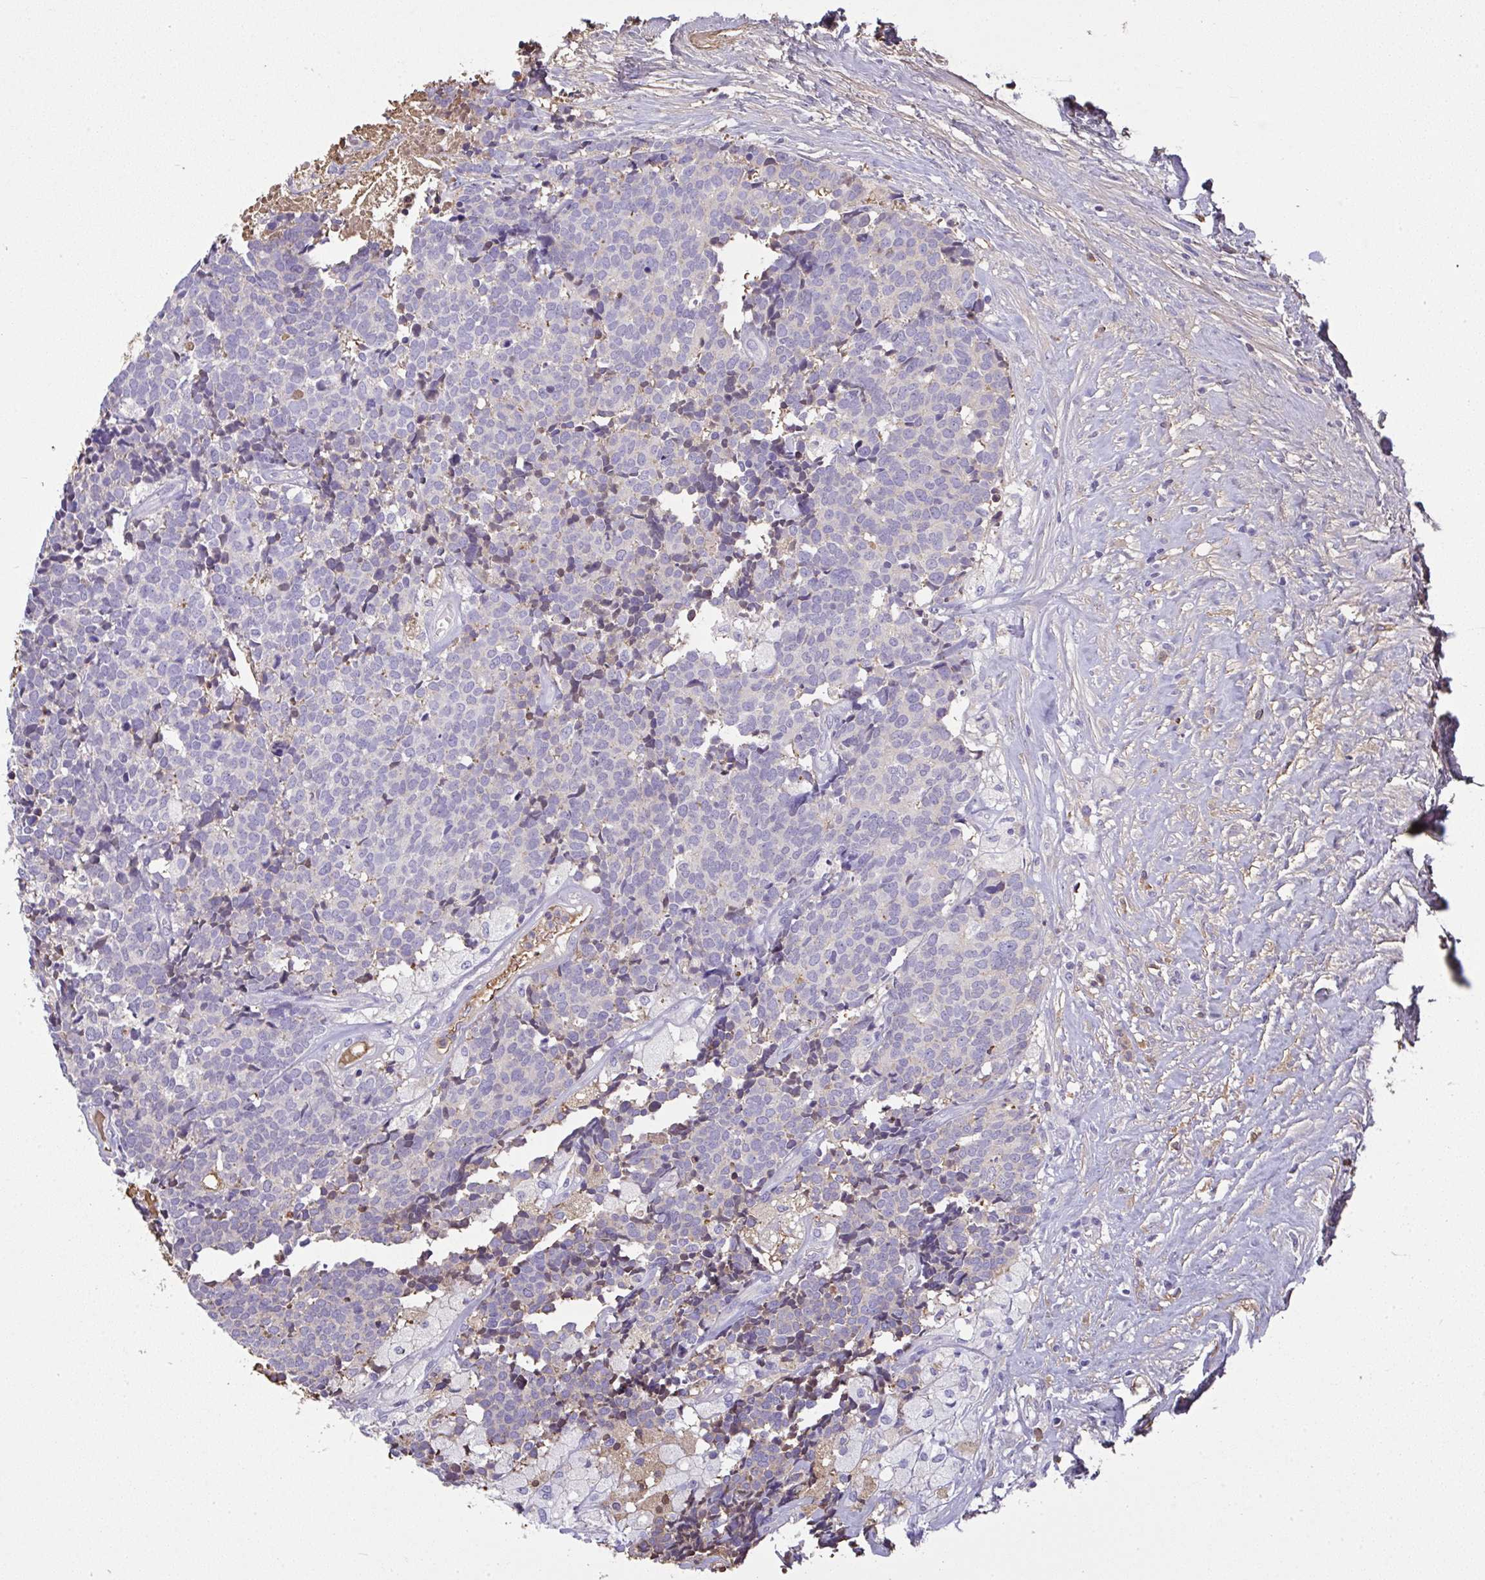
{"staining": {"intensity": "negative", "quantity": "none", "location": "none"}, "tissue": "carcinoid", "cell_type": "Tumor cells", "image_type": "cancer", "snomed": [{"axis": "morphology", "description": "Carcinoid, malignant, NOS"}, {"axis": "topography", "description": "Skin"}], "caption": "Carcinoid was stained to show a protein in brown. There is no significant positivity in tumor cells. (IHC, brightfield microscopy, high magnification).", "gene": "SMYD5", "patient": {"sex": "female", "age": 79}}